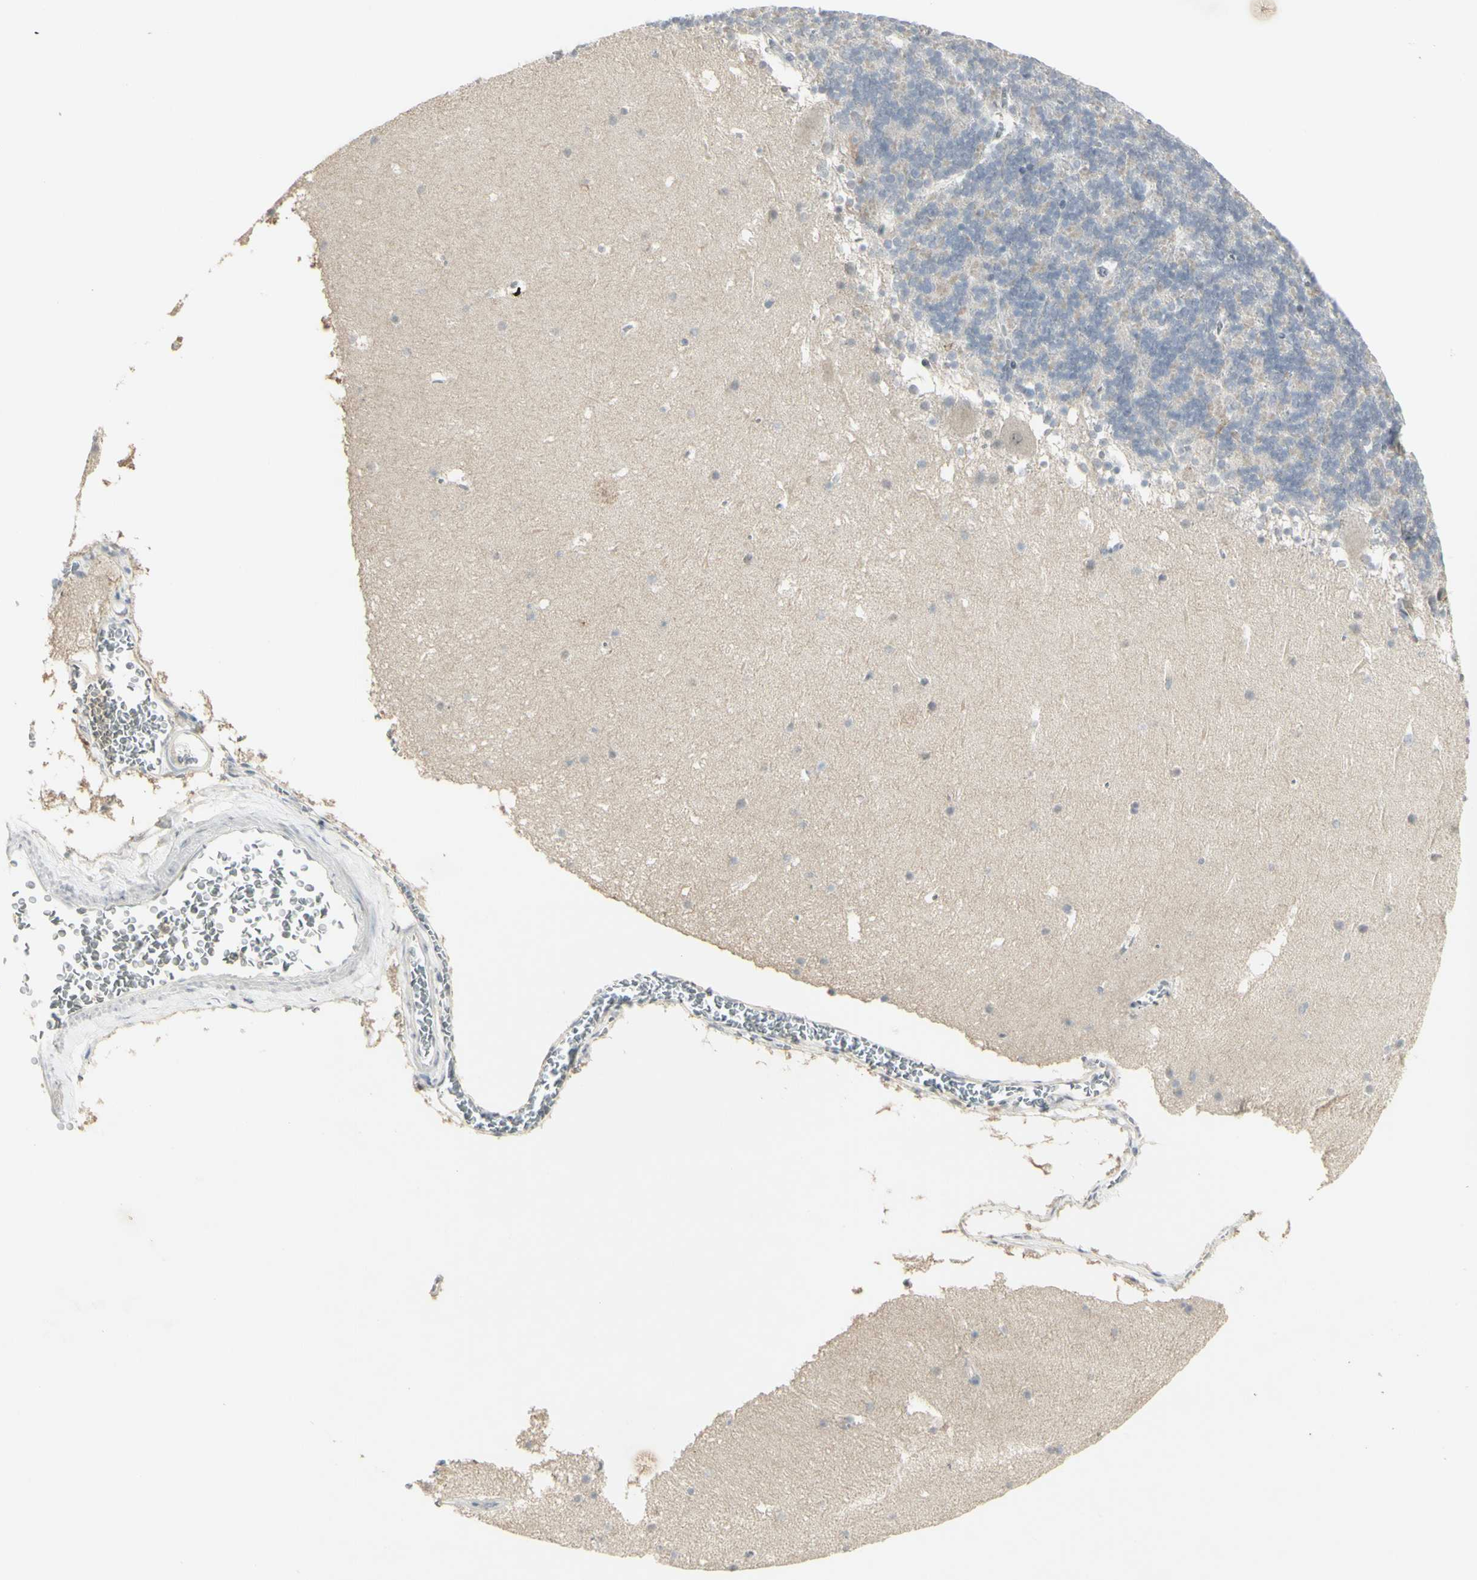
{"staining": {"intensity": "negative", "quantity": "none", "location": "none"}, "tissue": "cerebellum", "cell_type": "Cells in granular layer", "image_type": "normal", "snomed": [{"axis": "morphology", "description": "Normal tissue, NOS"}, {"axis": "topography", "description": "Cerebellum"}], "caption": "A photomicrograph of cerebellum stained for a protein reveals no brown staining in cells in granular layer.", "gene": "C1orf116", "patient": {"sex": "male", "age": 45}}